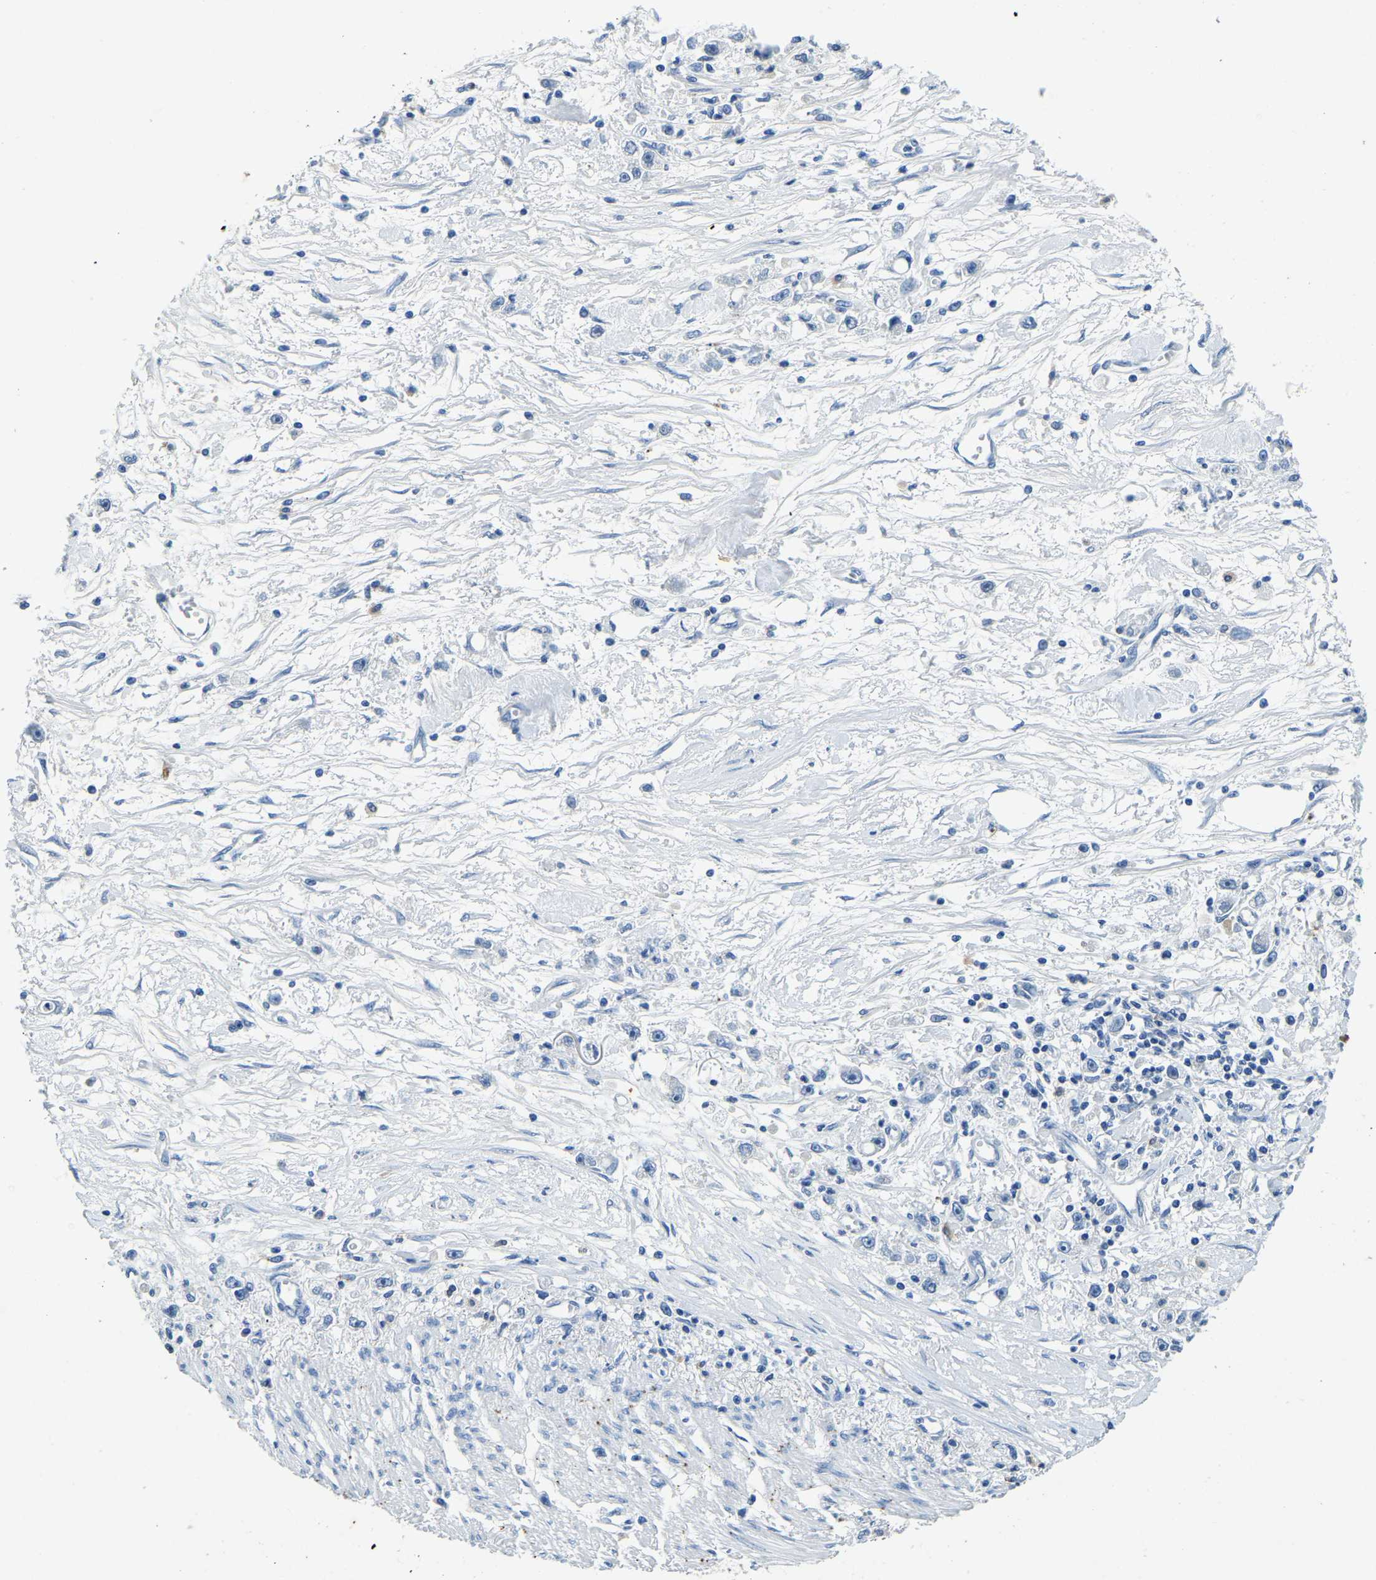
{"staining": {"intensity": "negative", "quantity": "none", "location": "none"}, "tissue": "stomach cancer", "cell_type": "Tumor cells", "image_type": "cancer", "snomed": [{"axis": "morphology", "description": "Adenocarcinoma, NOS"}, {"axis": "topography", "description": "Stomach"}], "caption": "This is a histopathology image of immunohistochemistry (IHC) staining of stomach cancer, which shows no expression in tumor cells.", "gene": "UBN2", "patient": {"sex": "female", "age": 59}}